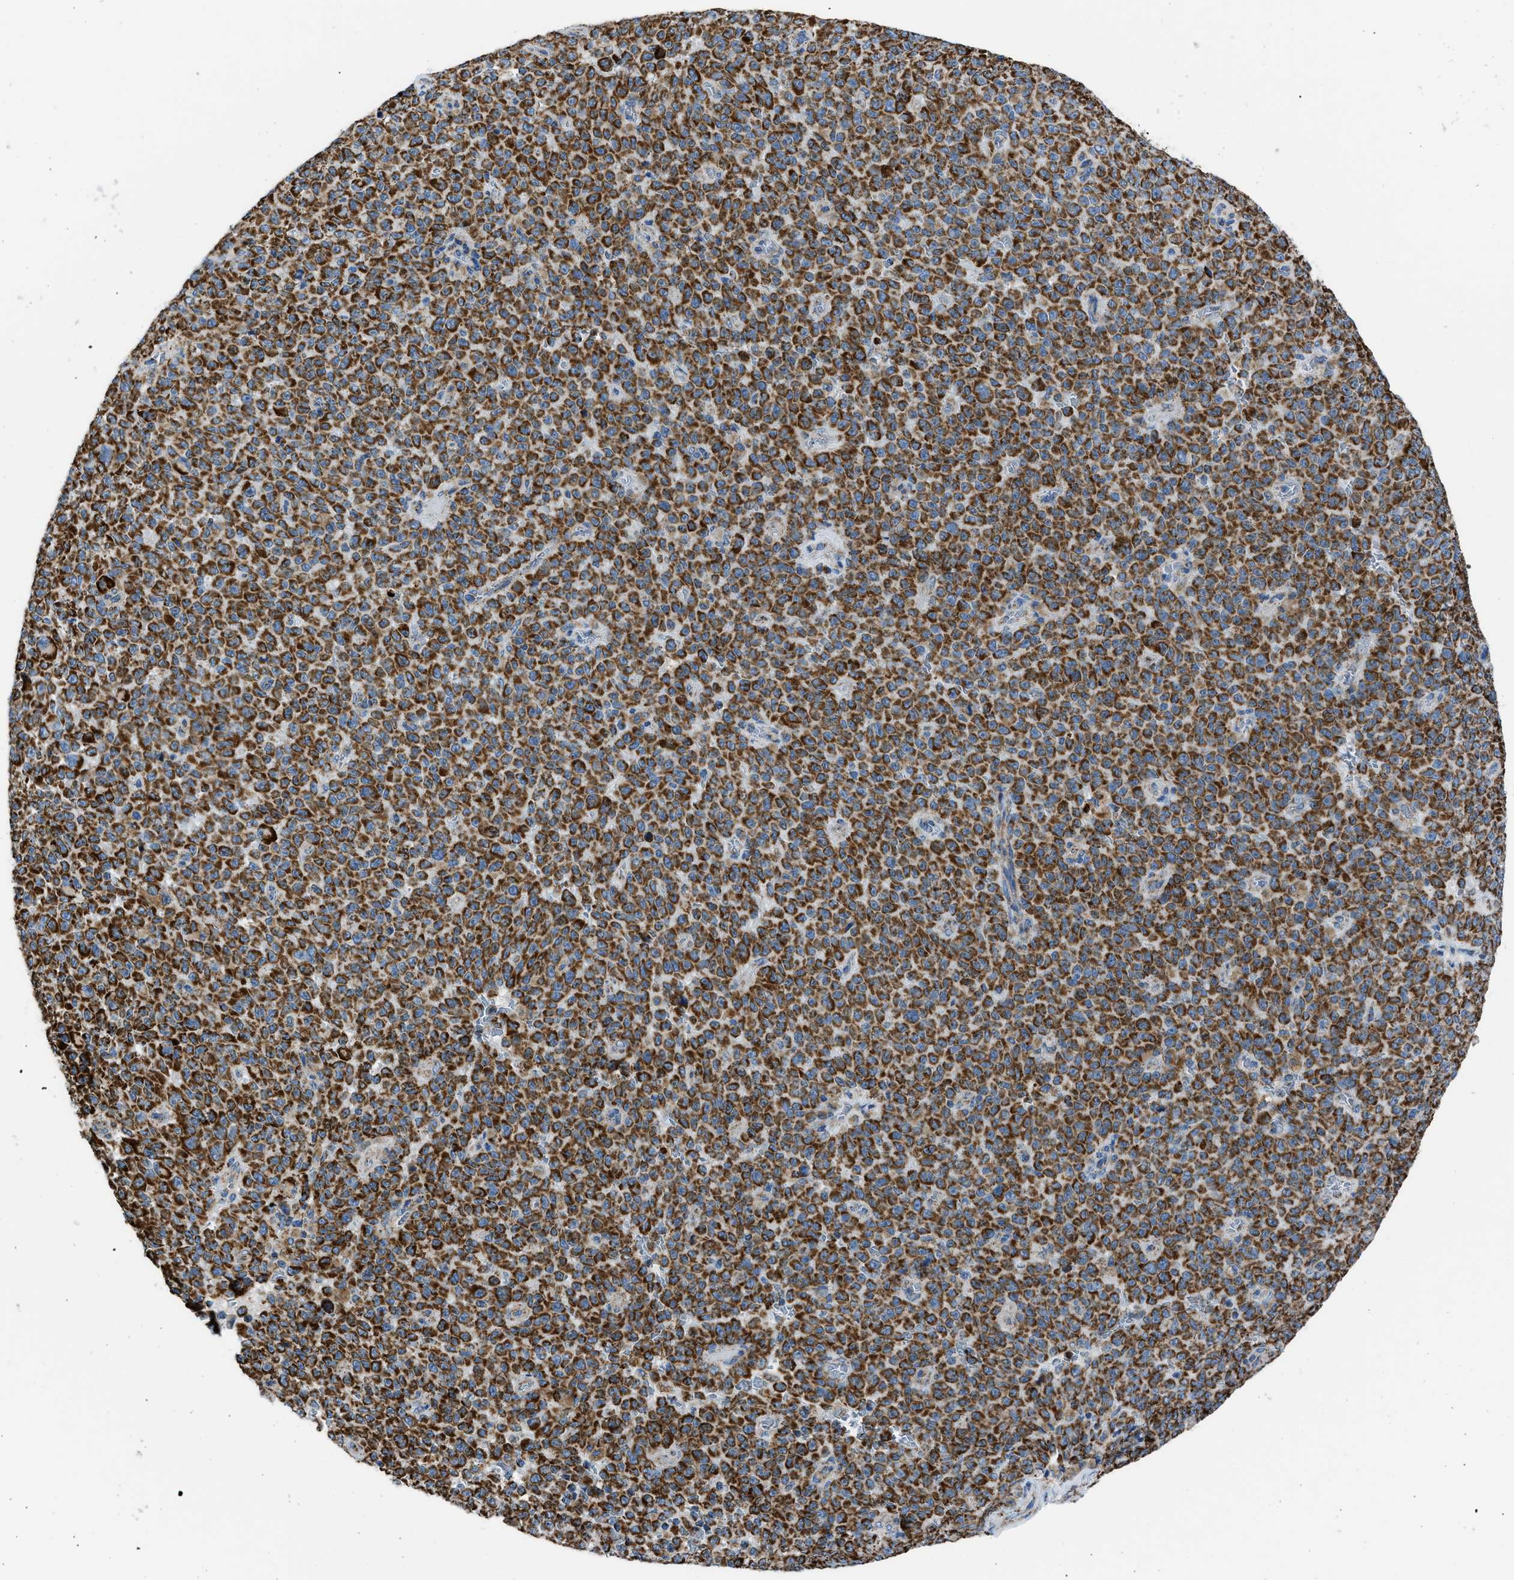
{"staining": {"intensity": "strong", "quantity": ">75%", "location": "cytoplasmic/membranous"}, "tissue": "melanoma", "cell_type": "Tumor cells", "image_type": "cancer", "snomed": [{"axis": "morphology", "description": "Malignant melanoma, NOS"}, {"axis": "topography", "description": "Skin"}], "caption": "An image showing strong cytoplasmic/membranous positivity in approximately >75% of tumor cells in melanoma, as visualized by brown immunohistochemical staining.", "gene": "PHB2", "patient": {"sex": "female", "age": 82}}